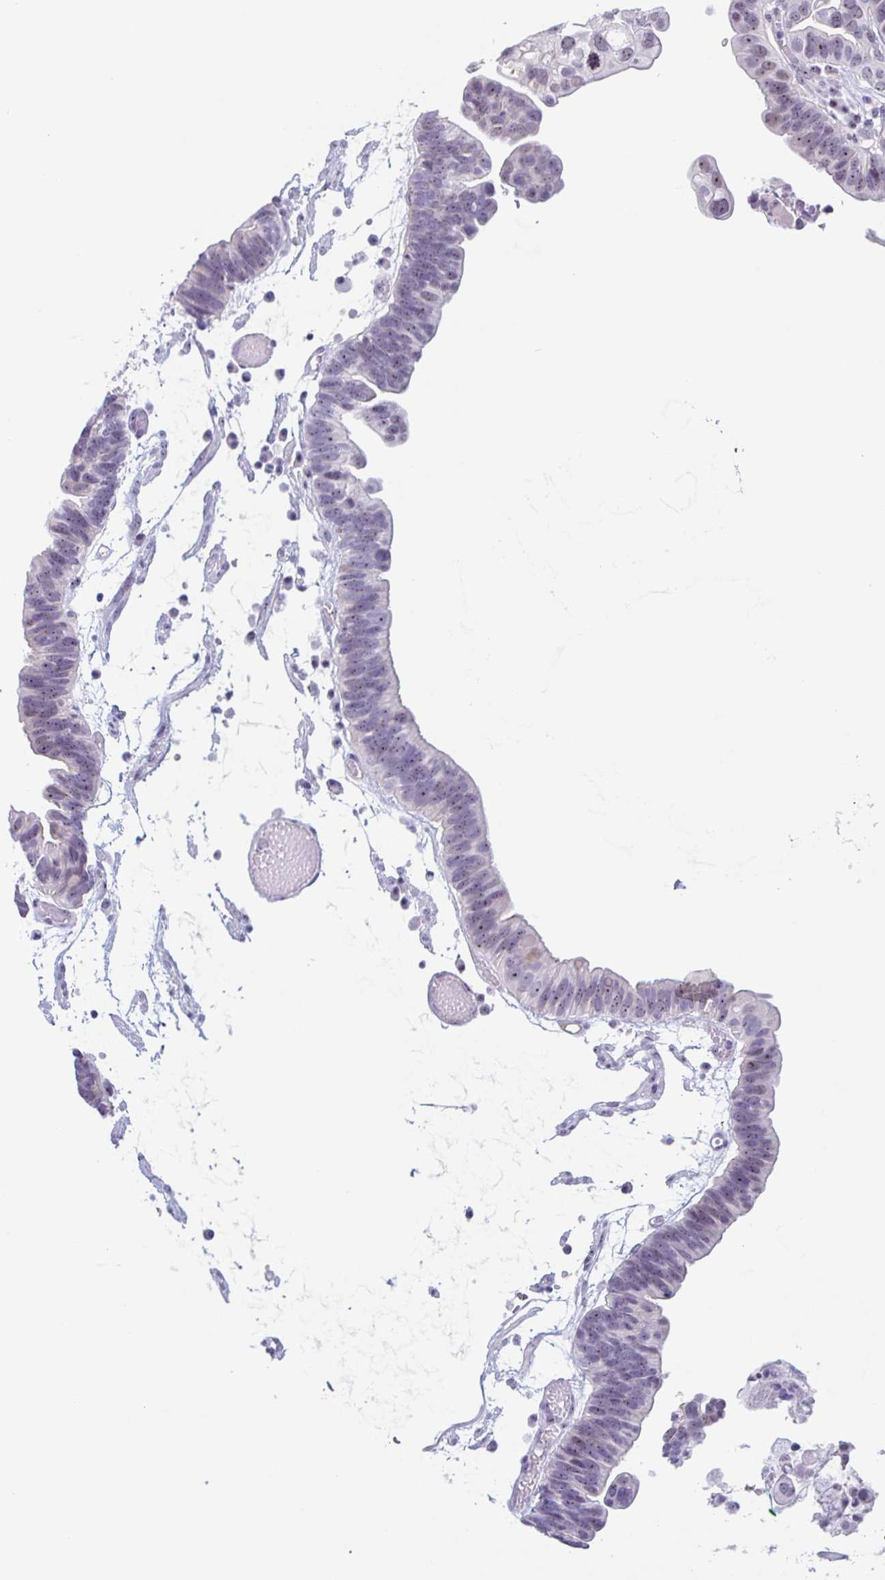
{"staining": {"intensity": "moderate", "quantity": ">75%", "location": "nuclear"}, "tissue": "ovarian cancer", "cell_type": "Tumor cells", "image_type": "cancer", "snomed": [{"axis": "morphology", "description": "Cystadenocarcinoma, serous, NOS"}, {"axis": "topography", "description": "Ovary"}], "caption": "This is an image of immunohistochemistry staining of ovarian cancer, which shows moderate positivity in the nuclear of tumor cells.", "gene": "LENG9", "patient": {"sex": "female", "age": 56}}